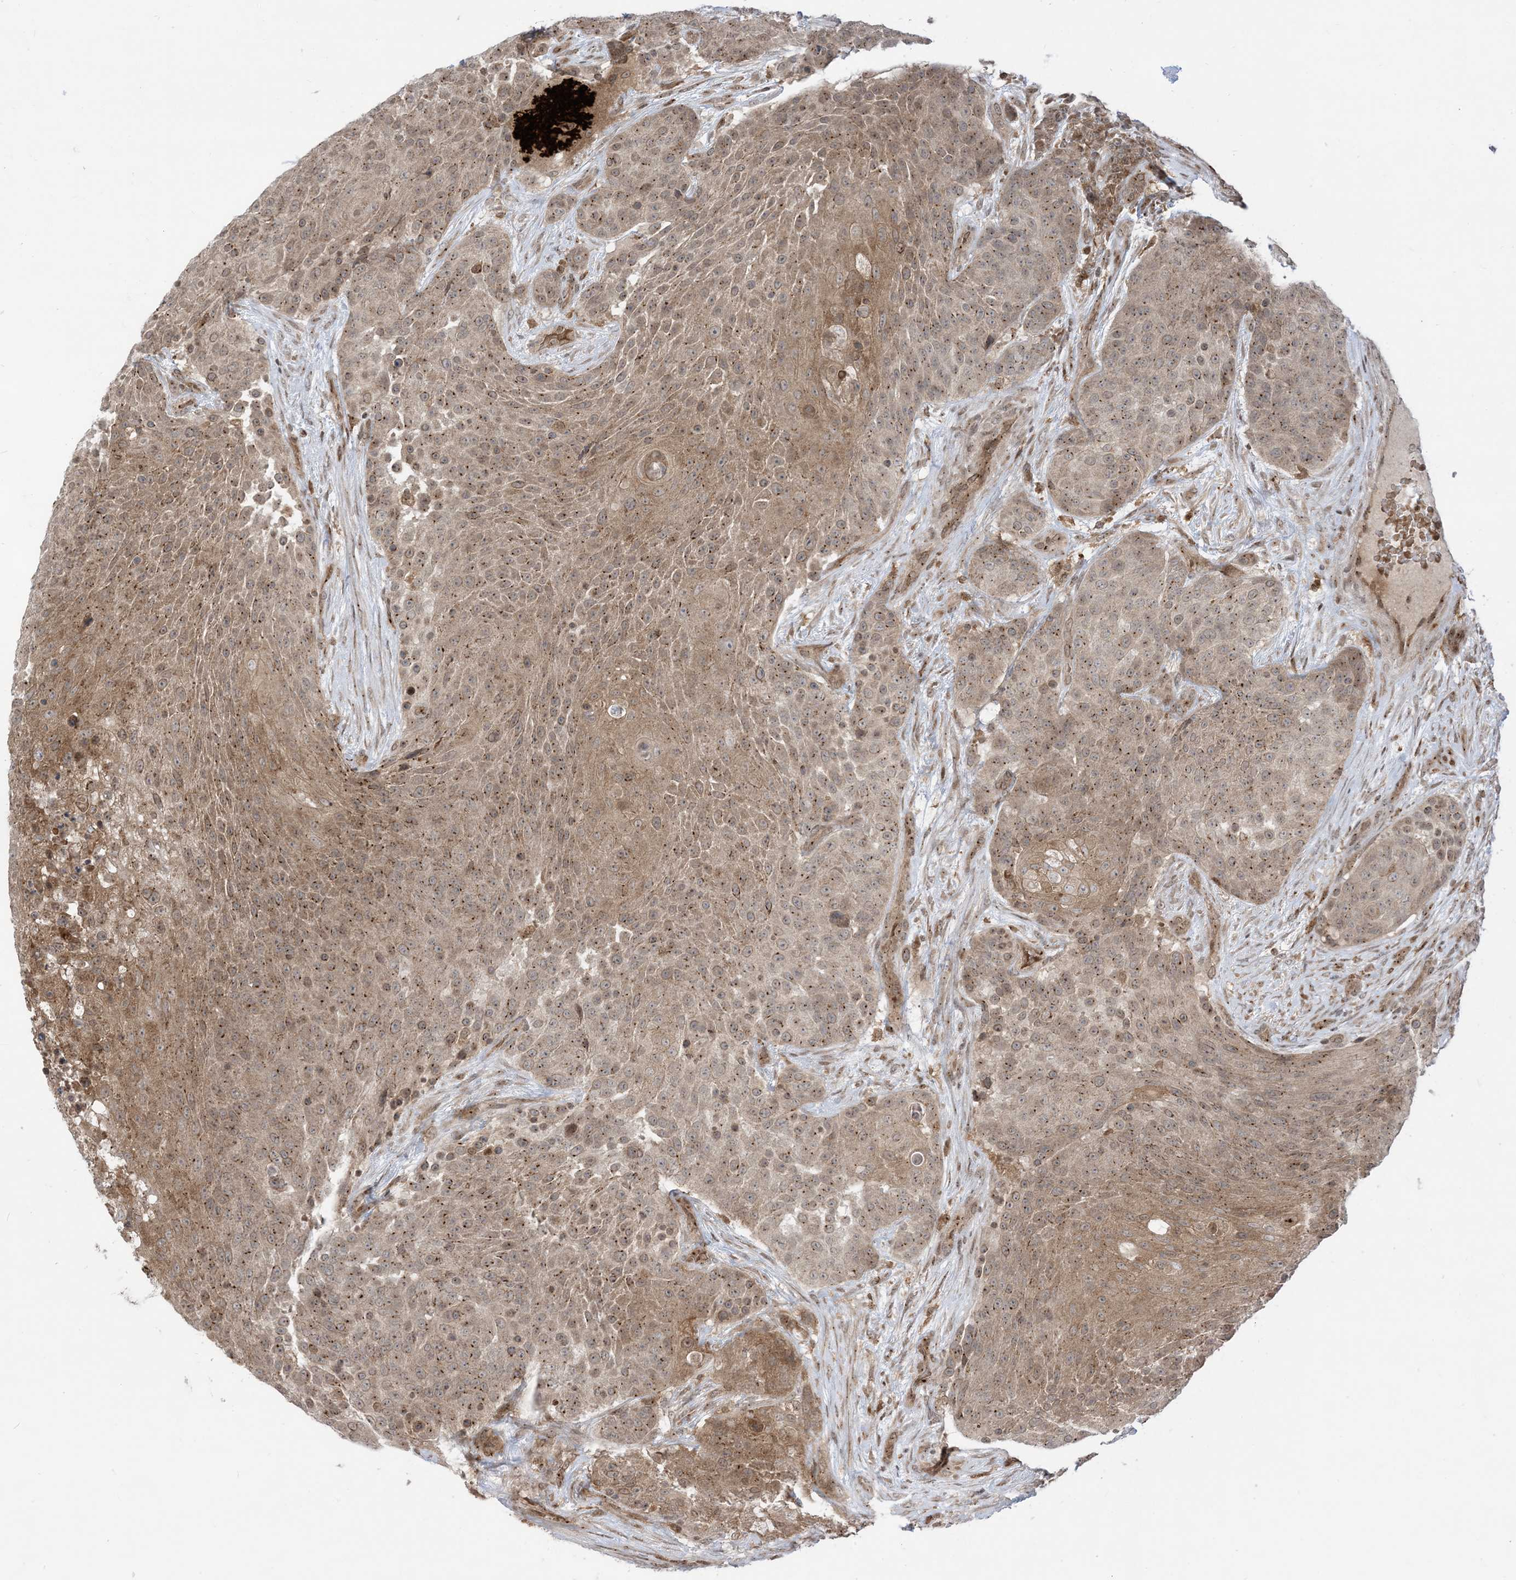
{"staining": {"intensity": "moderate", "quantity": ">75%", "location": "cytoplasmic/membranous"}, "tissue": "urothelial cancer", "cell_type": "Tumor cells", "image_type": "cancer", "snomed": [{"axis": "morphology", "description": "Urothelial carcinoma, High grade"}, {"axis": "topography", "description": "Urinary bladder"}], "caption": "Brown immunohistochemical staining in human urothelial cancer demonstrates moderate cytoplasmic/membranous expression in approximately >75% of tumor cells.", "gene": "CASP4", "patient": {"sex": "female", "age": 63}}